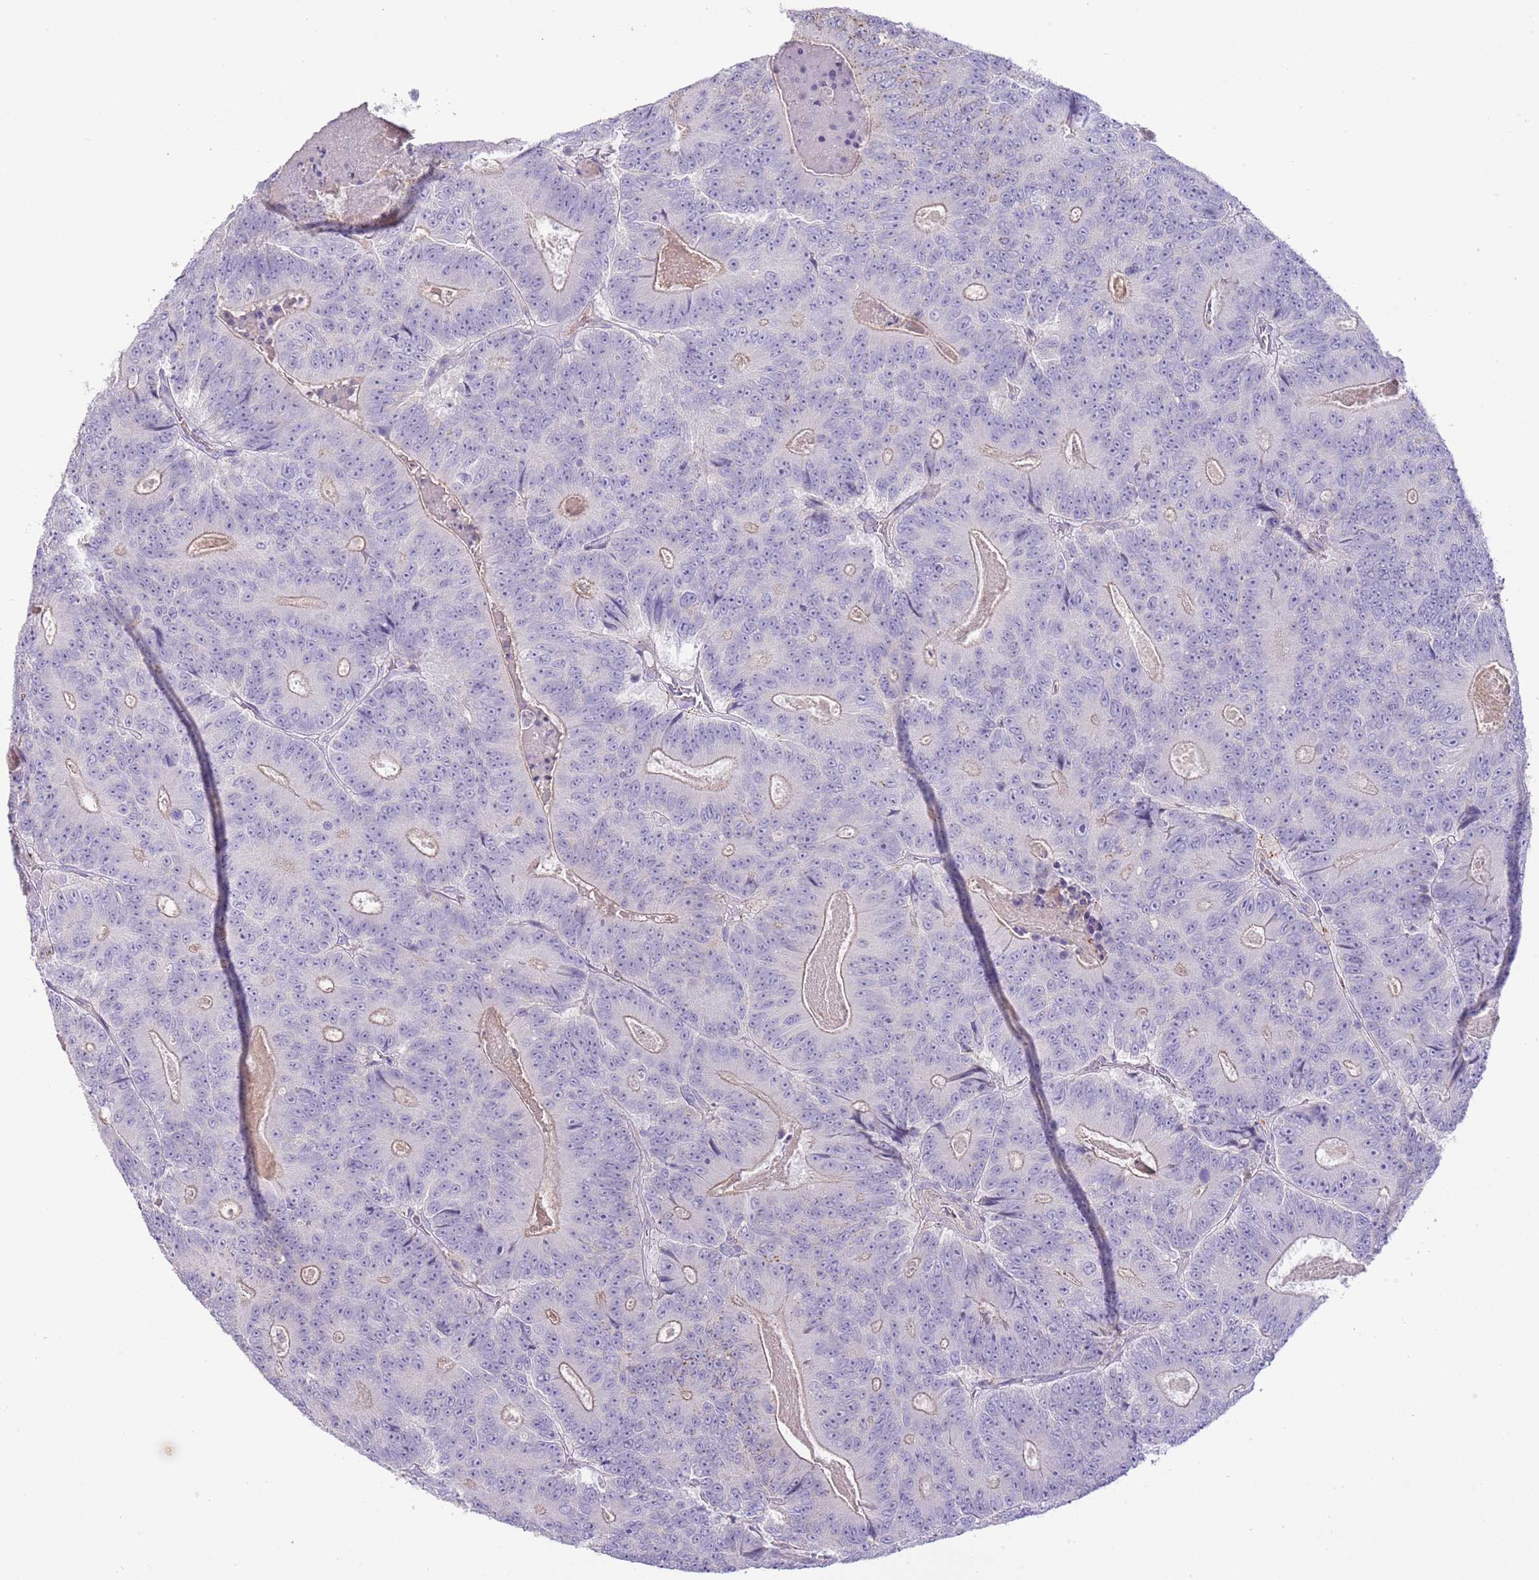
{"staining": {"intensity": "negative", "quantity": "none", "location": "none"}, "tissue": "colorectal cancer", "cell_type": "Tumor cells", "image_type": "cancer", "snomed": [{"axis": "morphology", "description": "Adenocarcinoma, NOS"}, {"axis": "topography", "description": "Colon"}], "caption": "Immunohistochemical staining of human colorectal cancer (adenocarcinoma) shows no significant positivity in tumor cells.", "gene": "ABHD17A", "patient": {"sex": "male", "age": 83}}